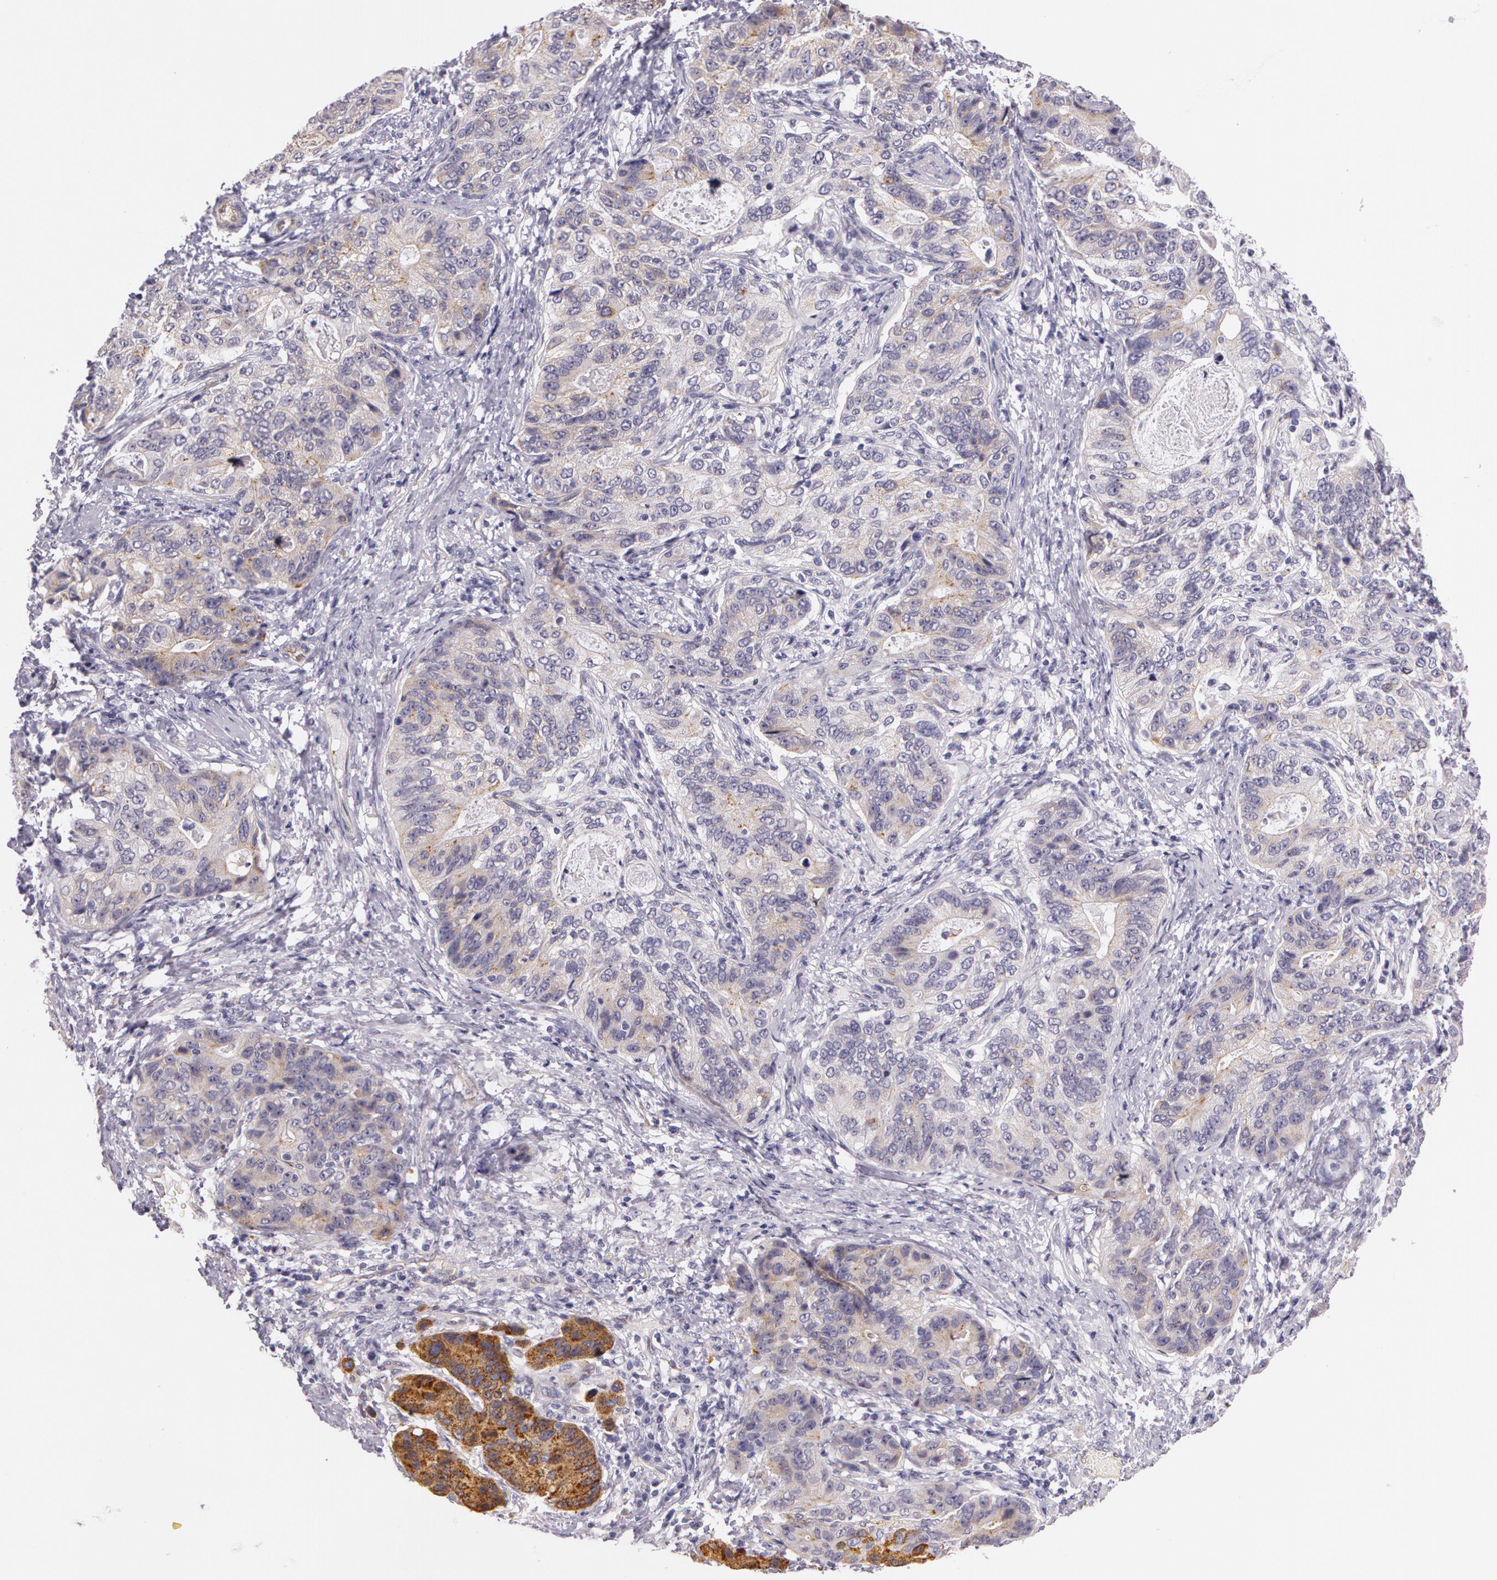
{"staining": {"intensity": "moderate", "quantity": "25%-75%", "location": "cytoplasmic/membranous"}, "tissue": "stomach cancer", "cell_type": "Tumor cells", "image_type": "cancer", "snomed": [{"axis": "morphology", "description": "Adenocarcinoma, NOS"}, {"axis": "topography", "description": "Esophagus"}, {"axis": "topography", "description": "Stomach"}], "caption": "IHC image of human stomach cancer (adenocarcinoma) stained for a protein (brown), which demonstrates medium levels of moderate cytoplasmic/membranous positivity in approximately 25%-75% of tumor cells.", "gene": "APP", "patient": {"sex": "male", "age": 74}}